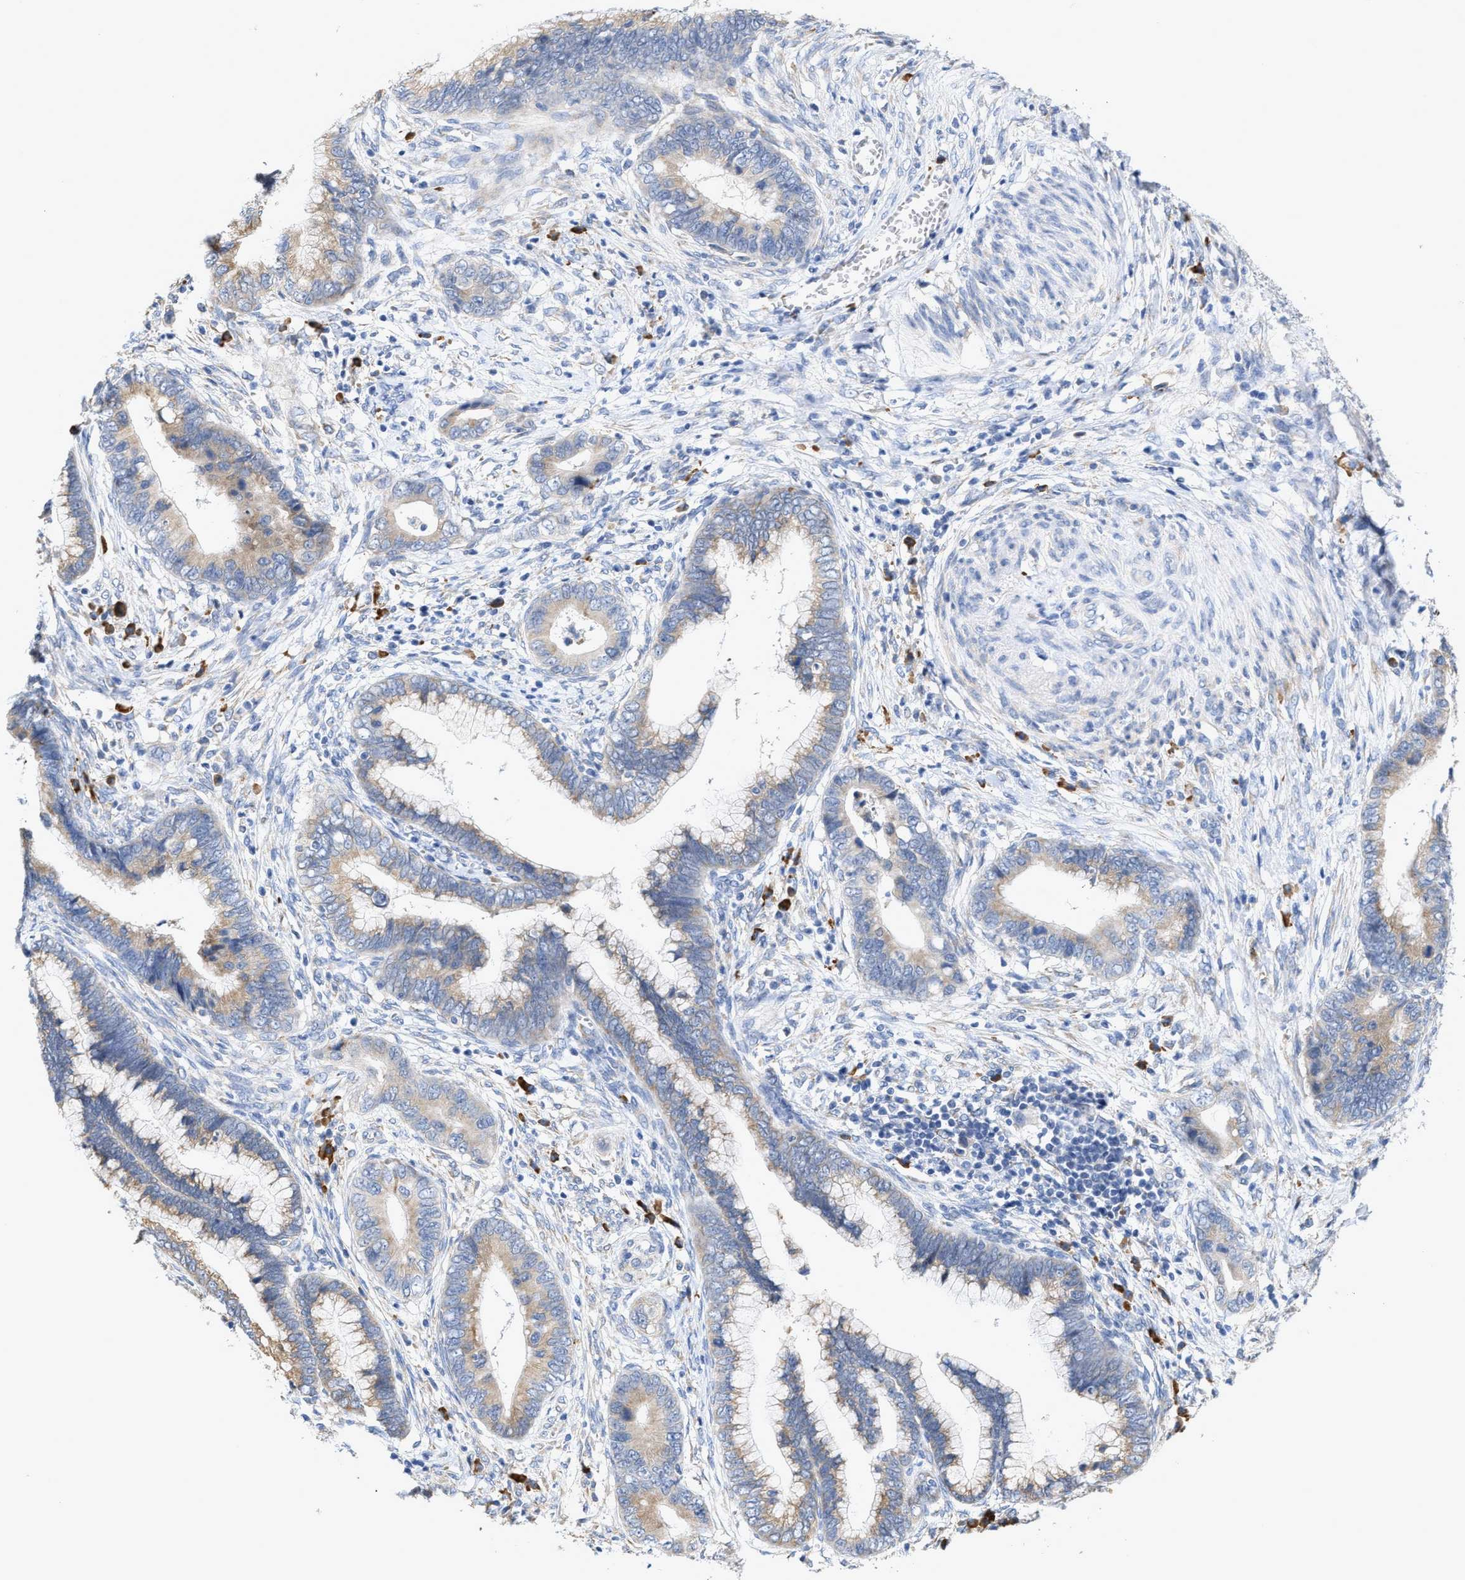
{"staining": {"intensity": "weak", "quantity": ">75%", "location": "cytoplasmic/membranous"}, "tissue": "cervical cancer", "cell_type": "Tumor cells", "image_type": "cancer", "snomed": [{"axis": "morphology", "description": "Adenocarcinoma, NOS"}, {"axis": "topography", "description": "Cervix"}], "caption": "A brown stain highlights weak cytoplasmic/membranous expression of a protein in cervical cancer (adenocarcinoma) tumor cells.", "gene": "RYR2", "patient": {"sex": "female", "age": 44}}